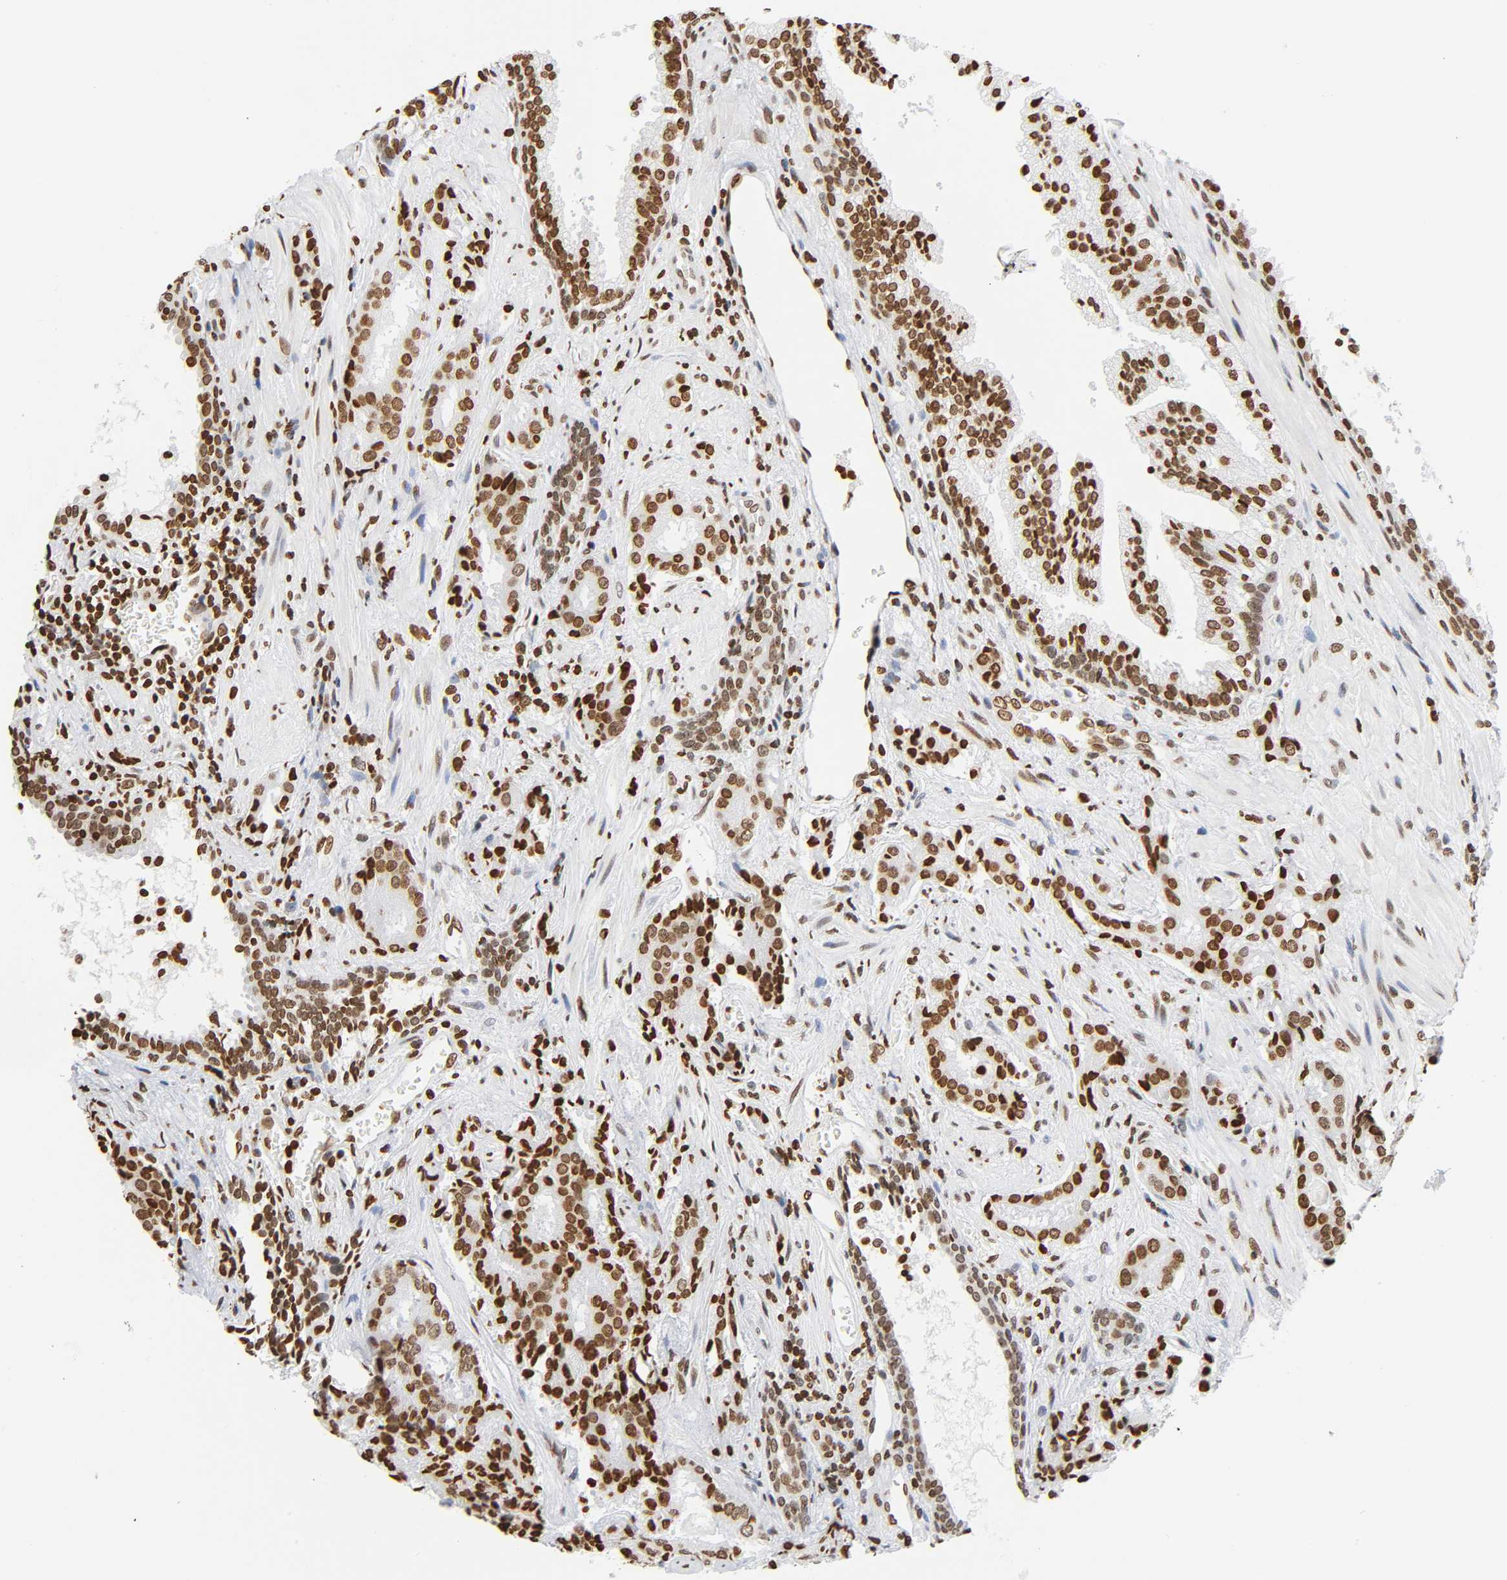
{"staining": {"intensity": "strong", "quantity": ">75%", "location": "nuclear"}, "tissue": "prostate cancer", "cell_type": "Tumor cells", "image_type": "cancer", "snomed": [{"axis": "morphology", "description": "Adenocarcinoma, High grade"}, {"axis": "topography", "description": "Prostate"}], "caption": "A brown stain labels strong nuclear positivity of a protein in prostate cancer (high-grade adenocarcinoma) tumor cells.", "gene": "HOXA6", "patient": {"sex": "male", "age": 58}}